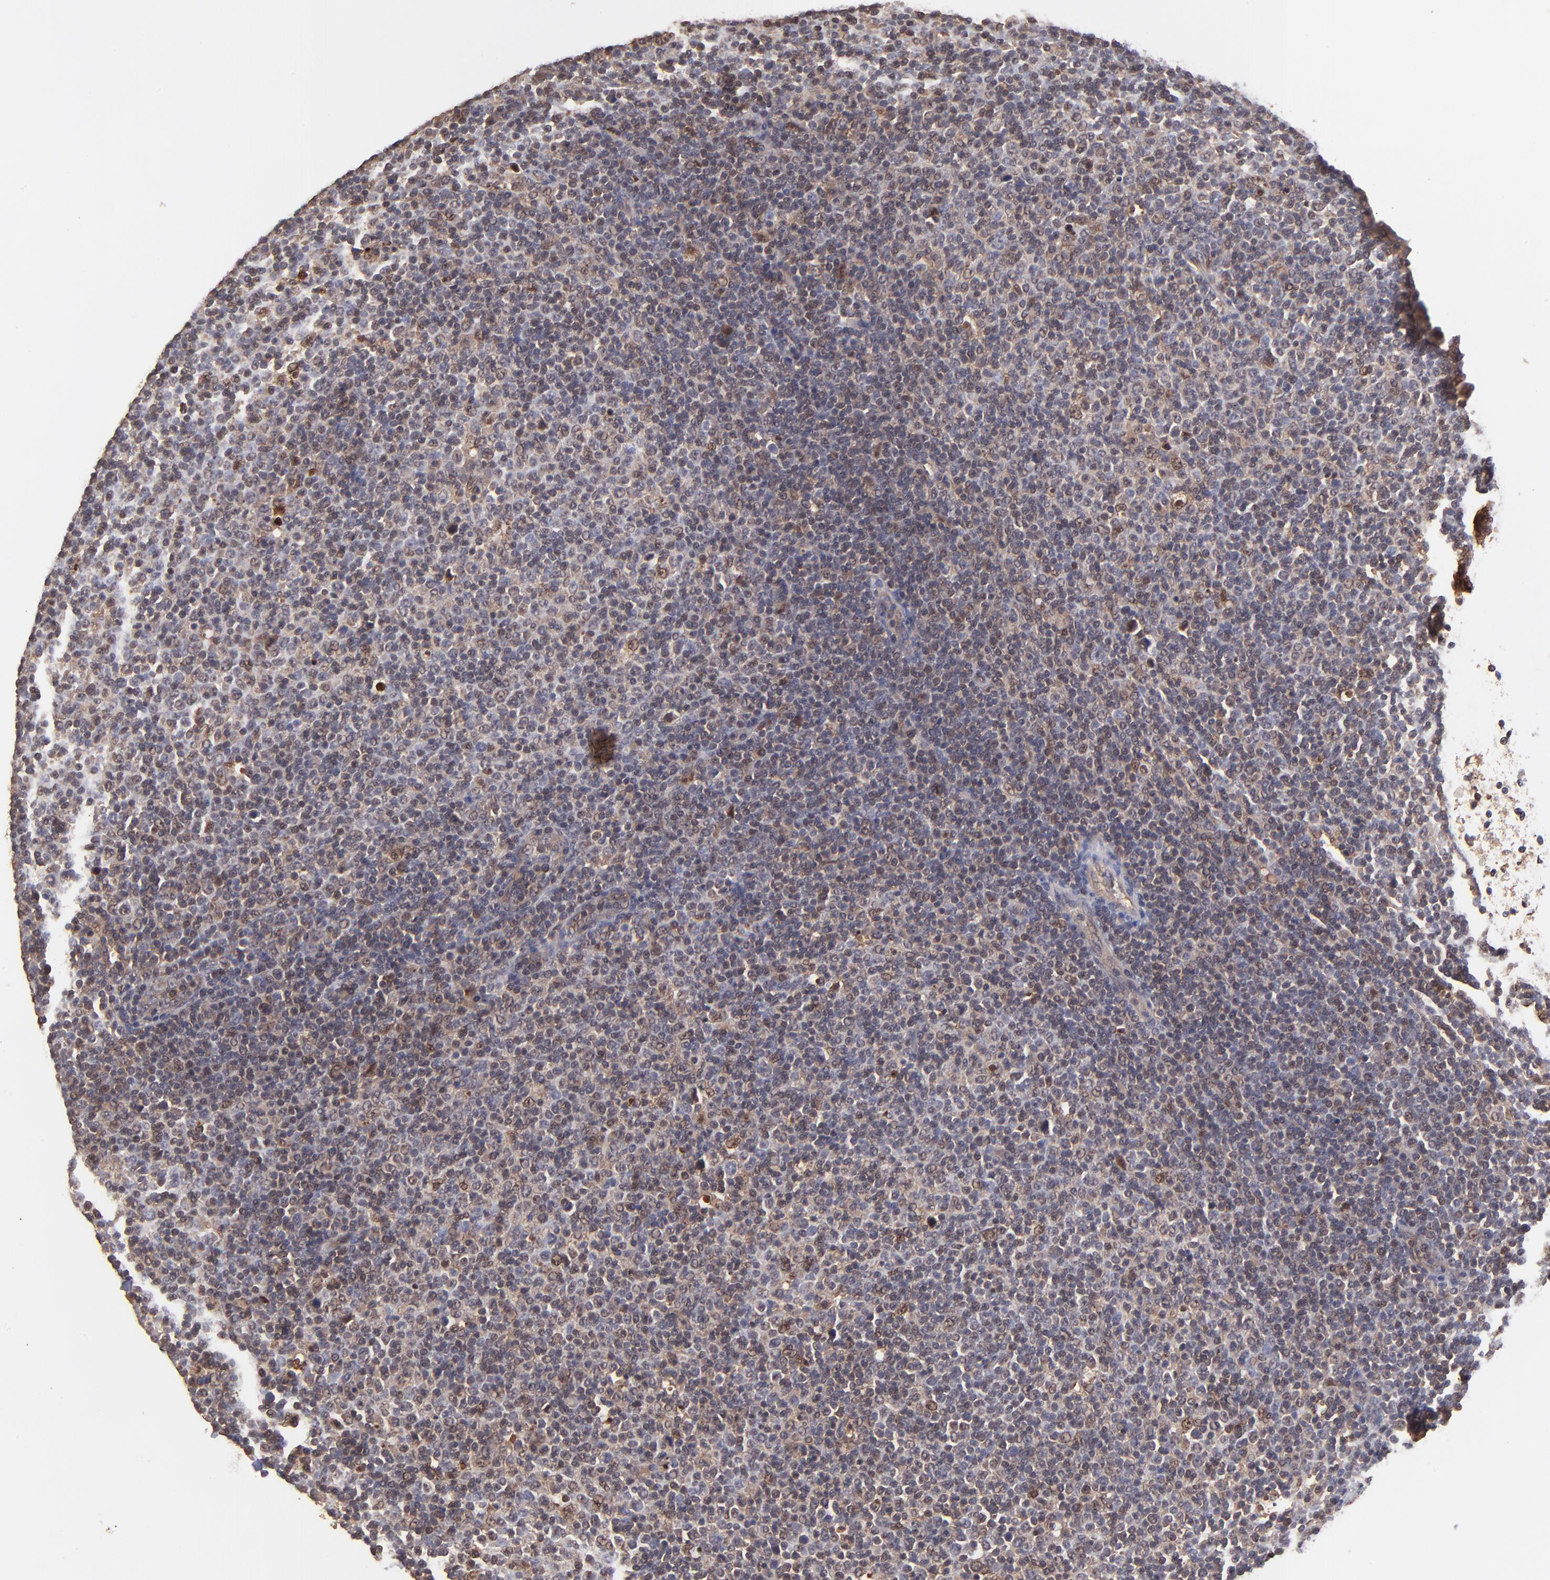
{"staining": {"intensity": "weak", "quantity": "25%-75%", "location": "cytoplasmic/membranous"}, "tissue": "lymphoma", "cell_type": "Tumor cells", "image_type": "cancer", "snomed": [{"axis": "morphology", "description": "Malignant lymphoma, non-Hodgkin's type, Low grade"}, {"axis": "topography", "description": "Lymph node"}], "caption": "IHC micrograph of human lymphoma stained for a protein (brown), which displays low levels of weak cytoplasmic/membranous positivity in approximately 25%-75% of tumor cells.", "gene": "PSMA6", "patient": {"sex": "male", "age": 70}}